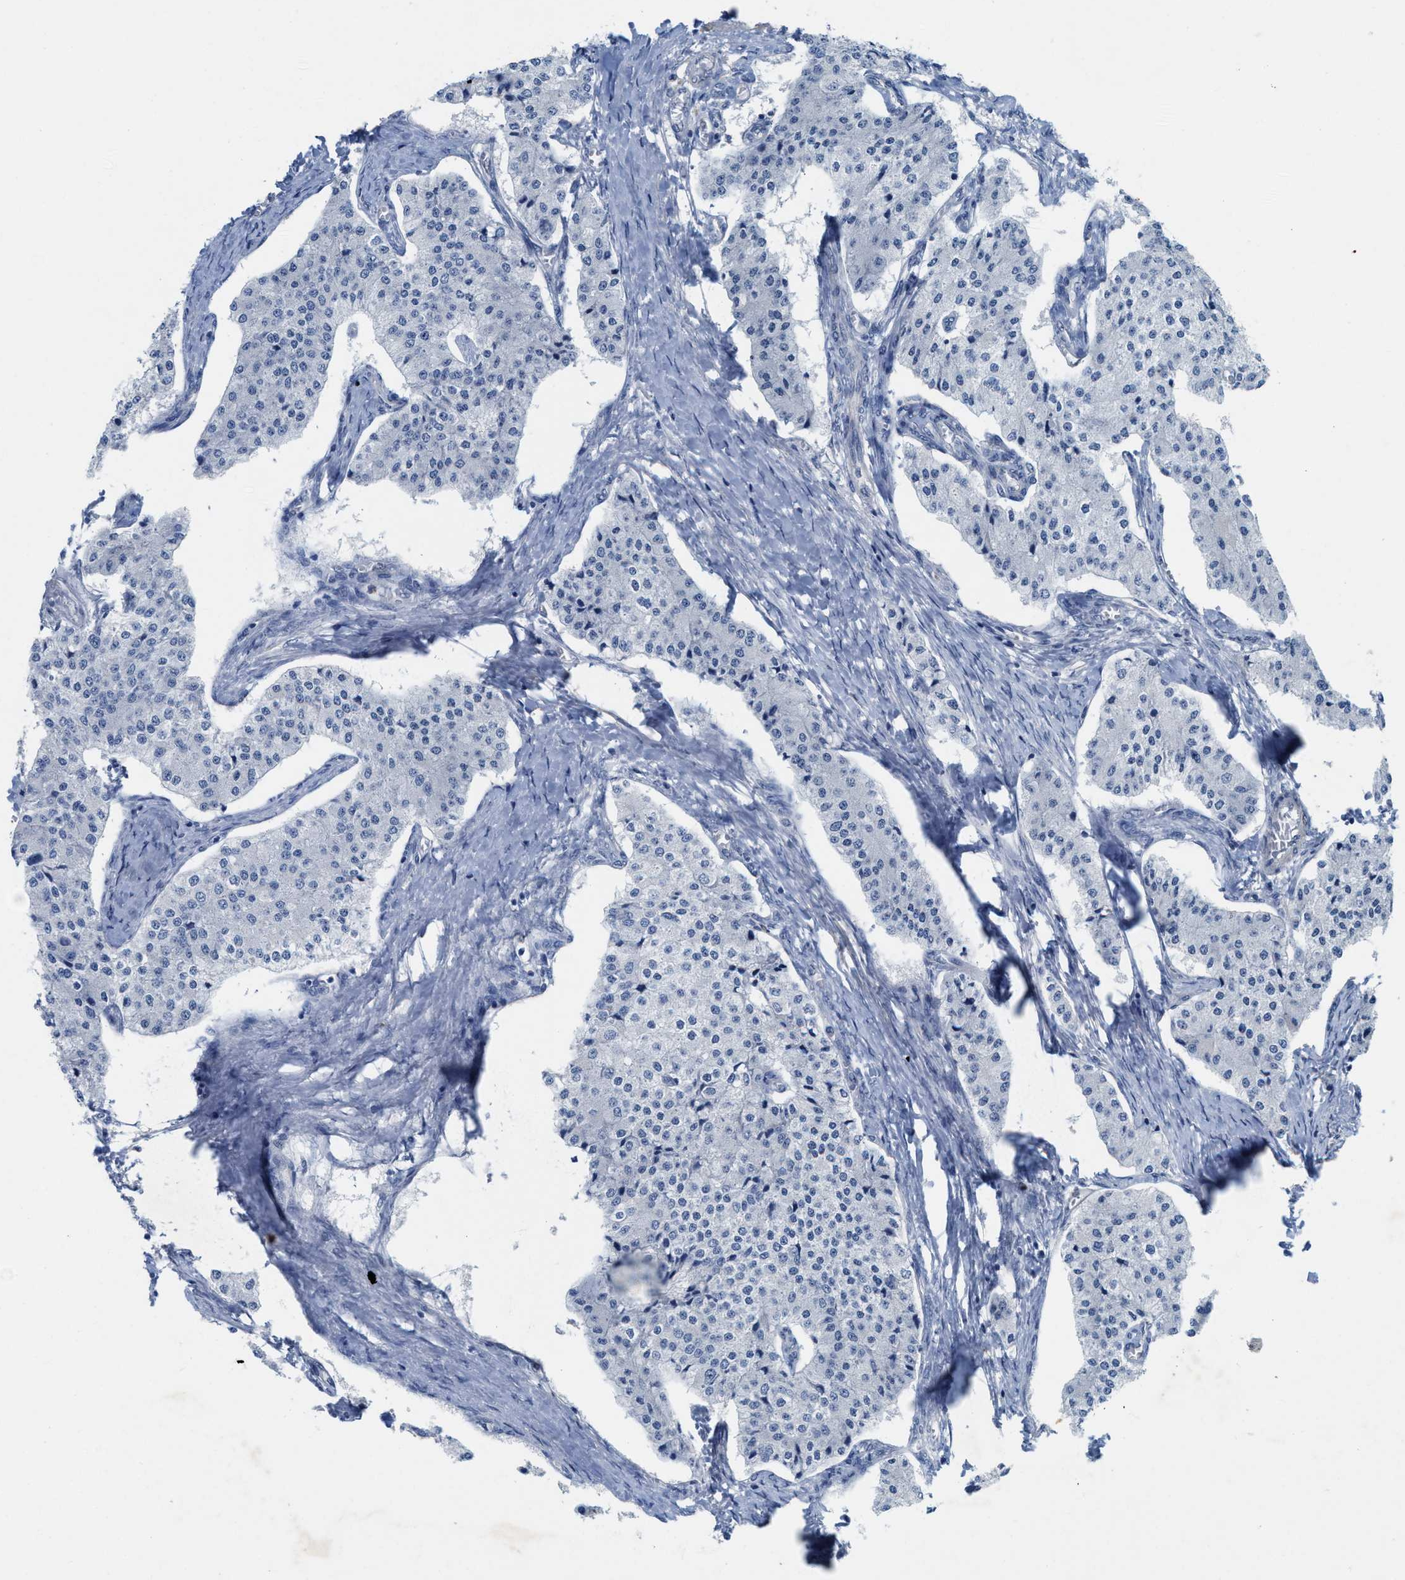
{"staining": {"intensity": "negative", "quantity": "none", "location": "none"}, "tissue": "carcinoid", "cell_type": "Tumor cells", "image_type": "cancer", "snomed": [{"axis": "morphology", "description": "Carcinoid, malignant, NOS"}, {"axis": "topography", "description": "Colon"}], "caption": "Carcinoid (malignant) was stained to show a protein in brown. There is no significant positivity in tumor cells. (Brightfield microscopy of DAB immunohistochemistry at high magnification).", "gene": "CPA2", "patient": {"sex": "female", "age": 52}}